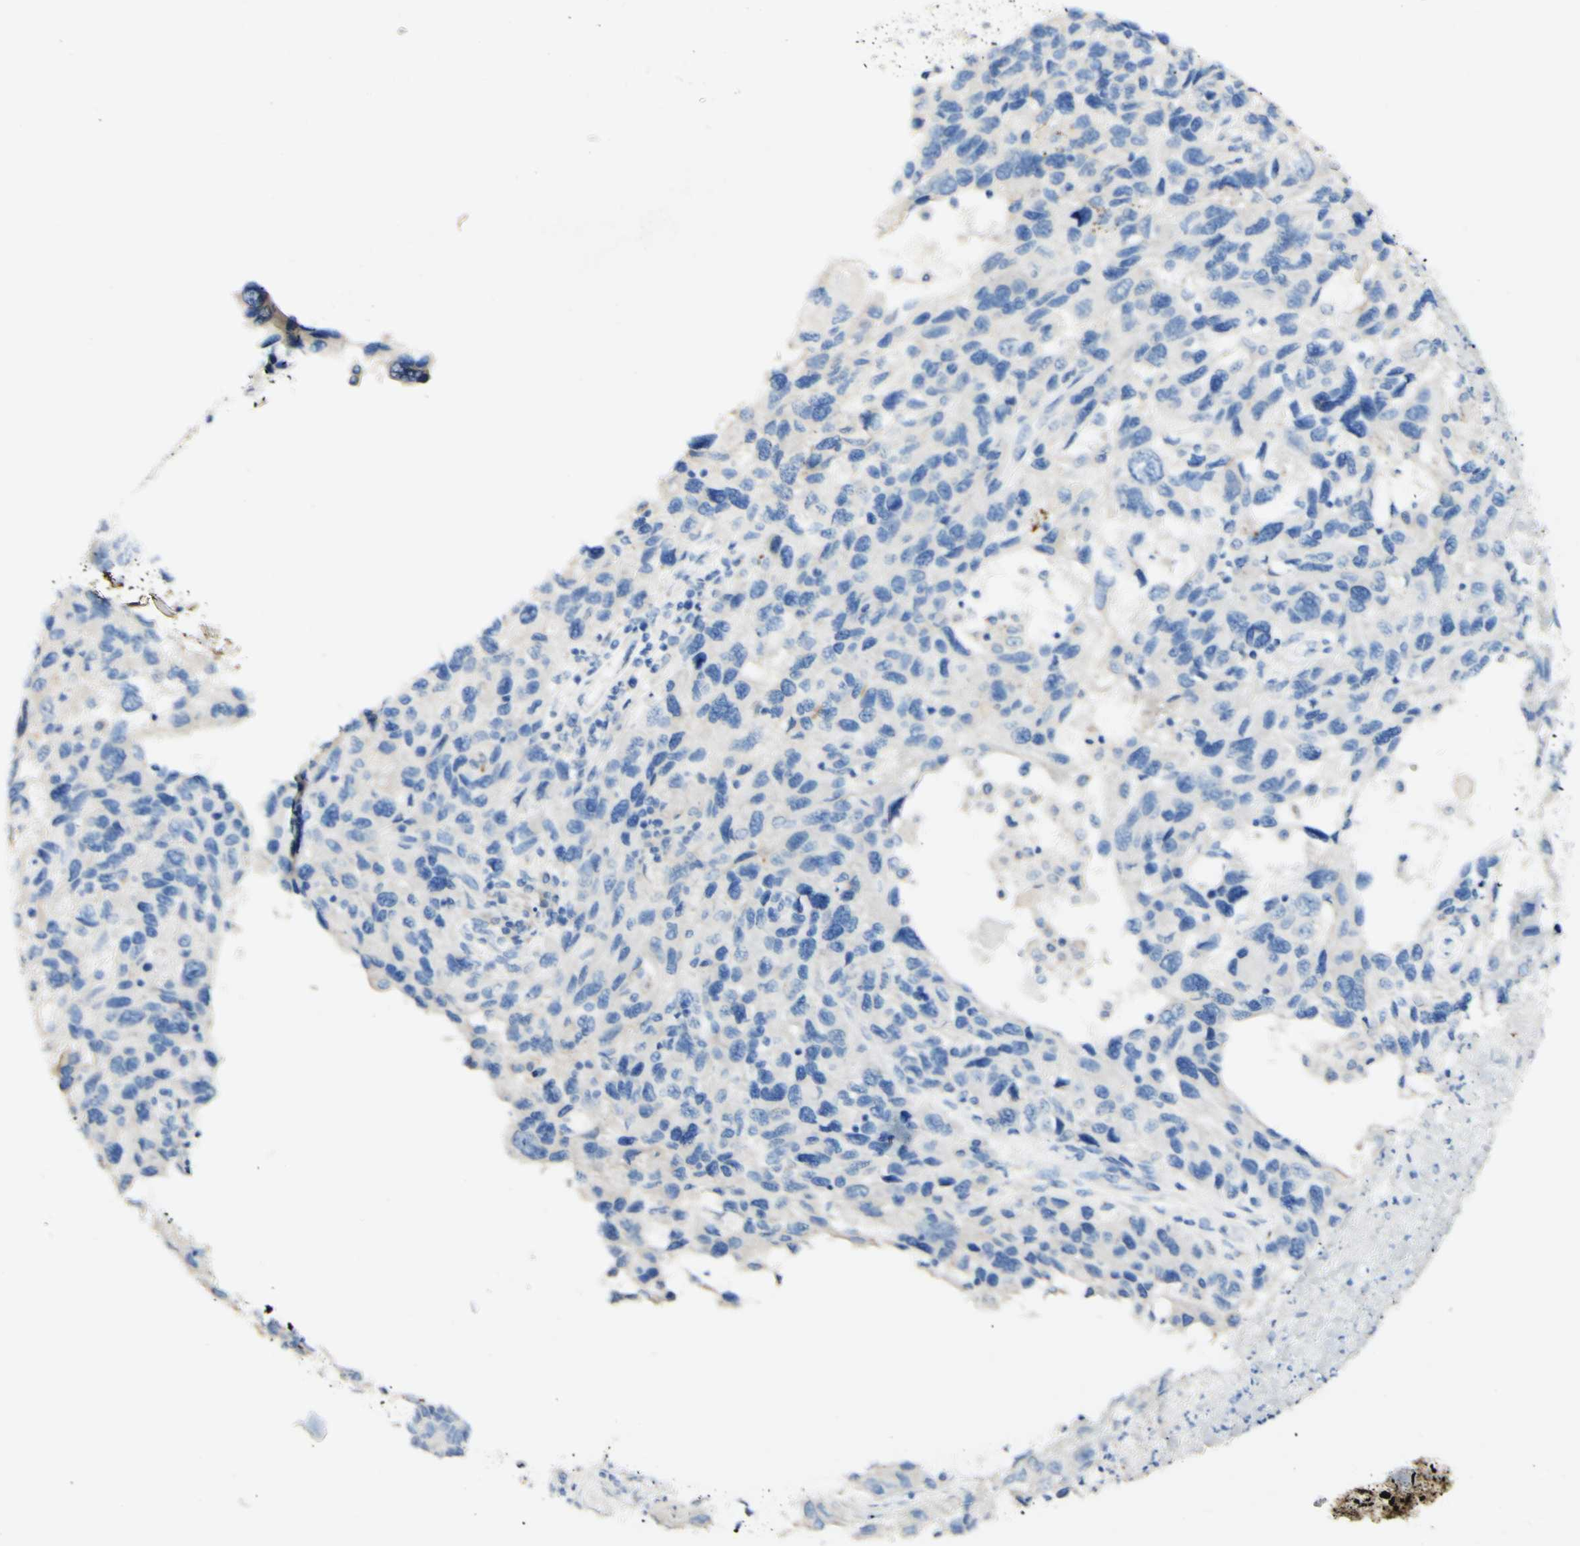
{"staining": {"intensity": "negative", "quantity": "none", "location": "none"}, "tissue": "melanoma", "cell_type": "Tumor cells", "image_type": "cancer", "snomed": [{"axis": "morphology", "description": "Malignant melanoma, NOS"}, {"axis": "topography", "description": "Skin"}], "caption": "The IHC micrograph has no significant staining in tumor cells of malignant melanoma tissue. Nuclei are stained in blue.", "gene": "FGF4", "patient": {"sex": "male", "age": 53}}